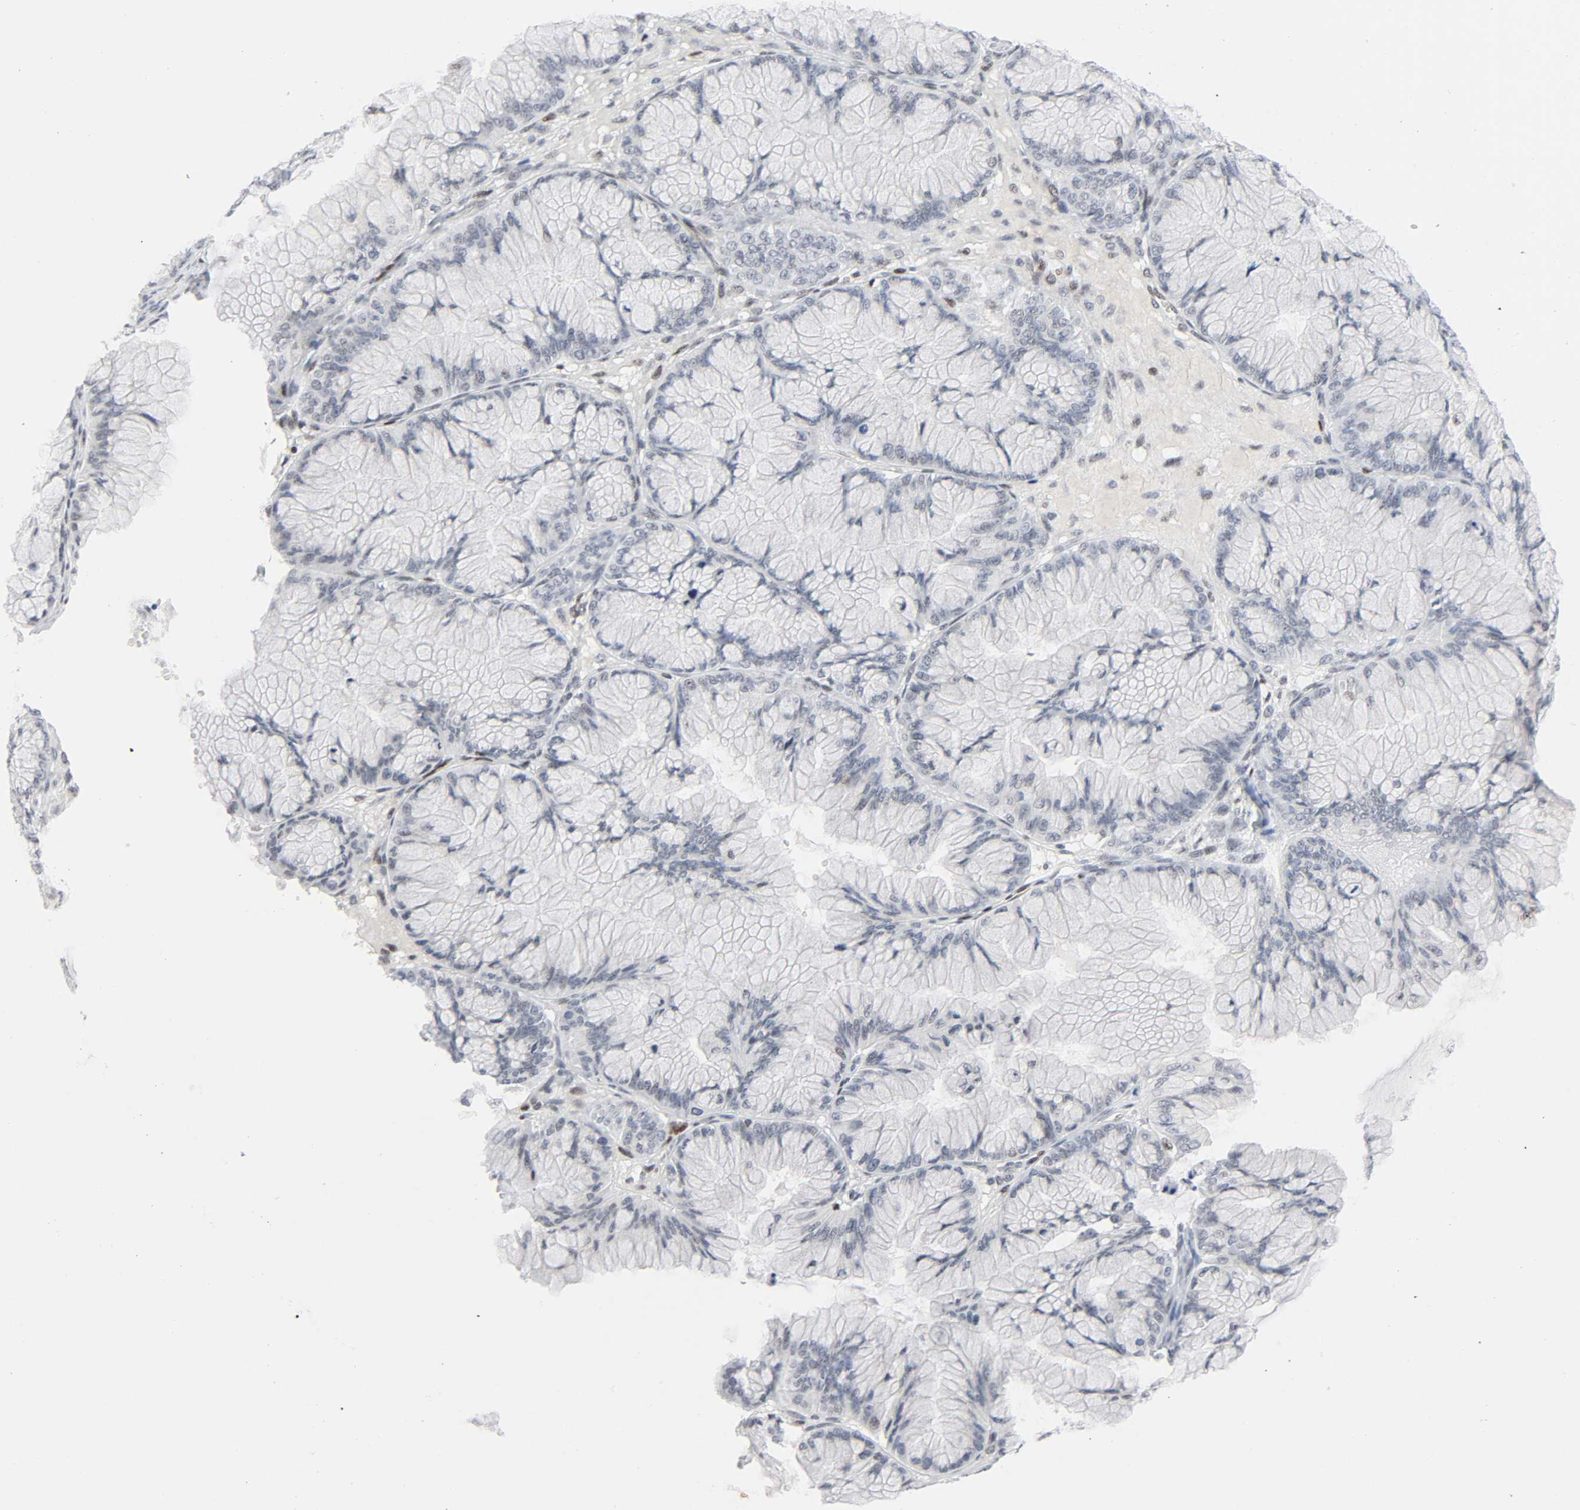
{"staining": {"intensity": "negative", "quantity": "none", "location": "none"}, "tissue": "ovarian cancer", "cell_type": "Tumor cells", "image_type": "cancer", "snomed": [{"axis": "morphology", "description": "Cystadenocarcinoma, mucinous, NOS"}, {"axis": "topography", "description": "Ovary"}], "caption": "DAB immunohistochemical staining of human ovarian cancer reveals no significant expression in tumor cells.", "gene": "GABPA", "patient": {"sex": "female", "age": 73}}